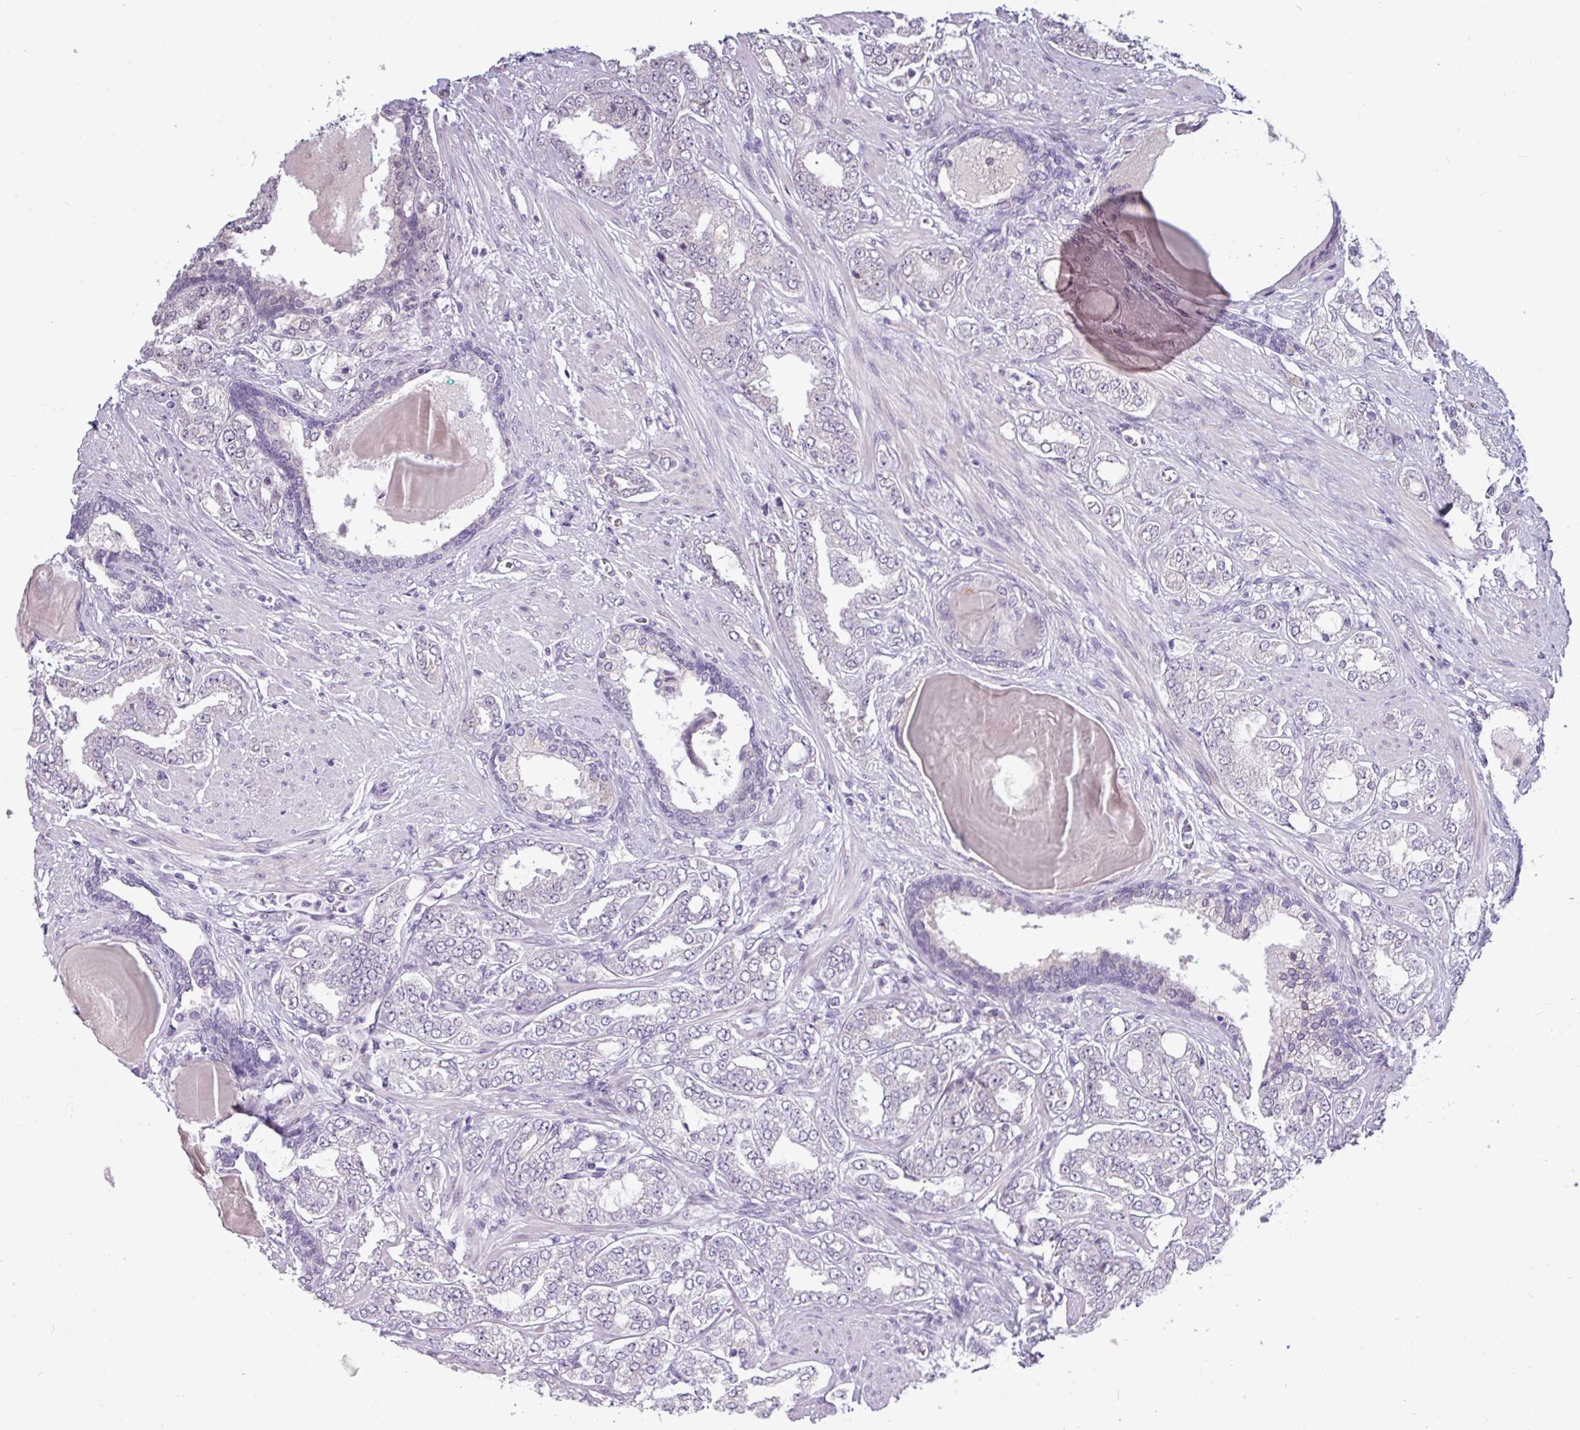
{"staining": {"intensity": "negative", "quantity": "none", "location": "none"}, "tissue": "prostate cancer", "cell_type": "Tumor cells", "image_type": "cancer", "snomed": [{"axis": "morphology", "description": "Adenocarcinoma, High grade"}, {"axis": "topography", "description": "Prostate"}], "caption": "This is a photomicrograph of immunohistochemistry staining of prostate cancer, which shows no staining in tumor cells. The staining is performed using DAB brown chromogen with nuclei counter-stained in using hematoxylin.", "gene": "SLC26A9", "patient": {"sex": "male", "age": 64}}